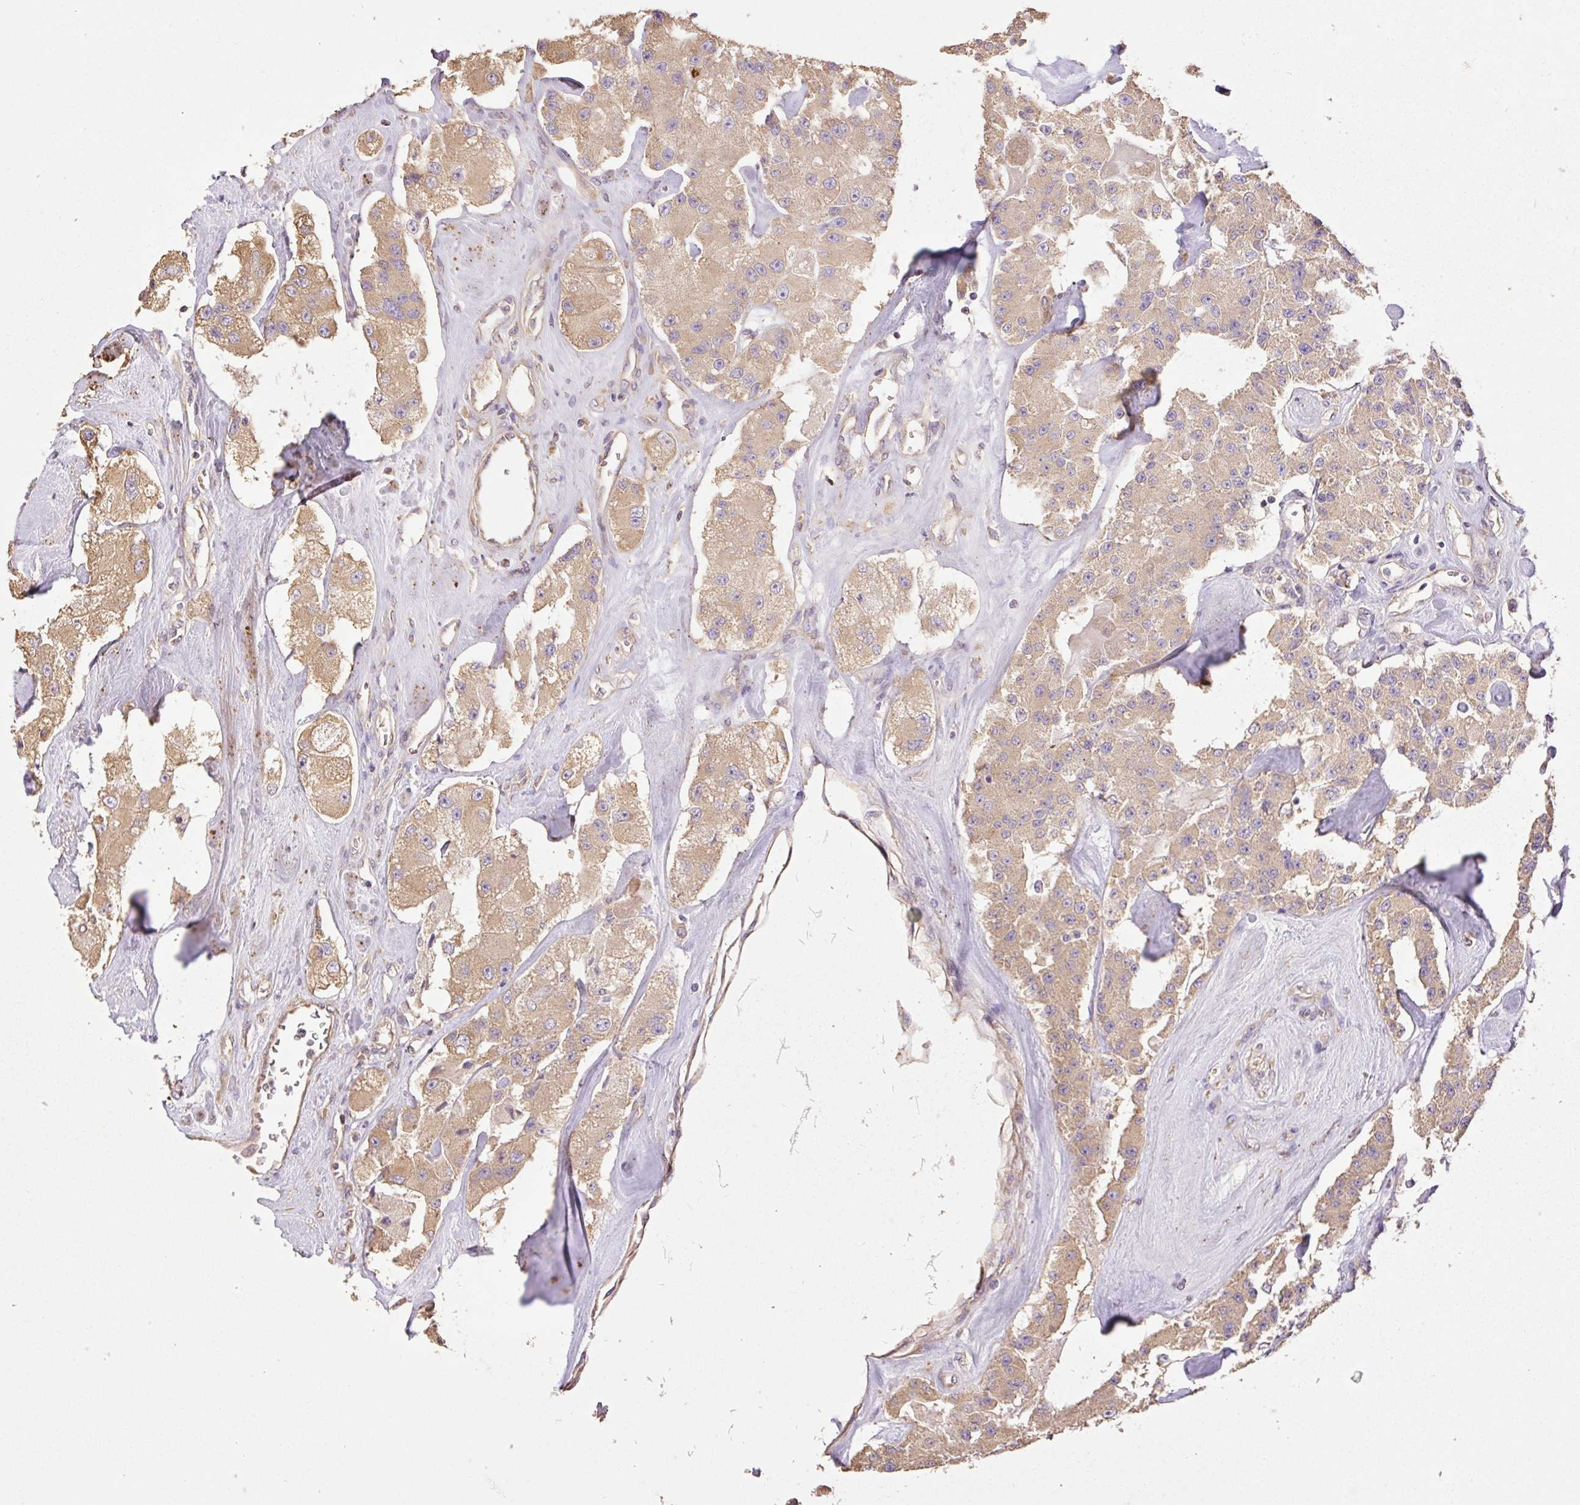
{"staining": {"intensity": "moderate", "quantity": ">75%", "location": "cytoplasmic/membranous"}, "tissue": "carcinoid", "cell_type": "Tumor cells", "image_type": "cancer", "snomed": [{"axis": "morphology", "description": "Carcinoid, malignant, NOS"}, {"axis": "topography", "description": "Pancreas"}], "caption": "An immunohistochemistry (IHC) photomicrograph of neoplastic tissue is shown. Protein staining in brown highlights moderate cytoplasmic/membranous positivity in carcinoid (malignant) within tumor cells.", "gene": "DESI1", "patient": {"sex": "male", "age": 41}}